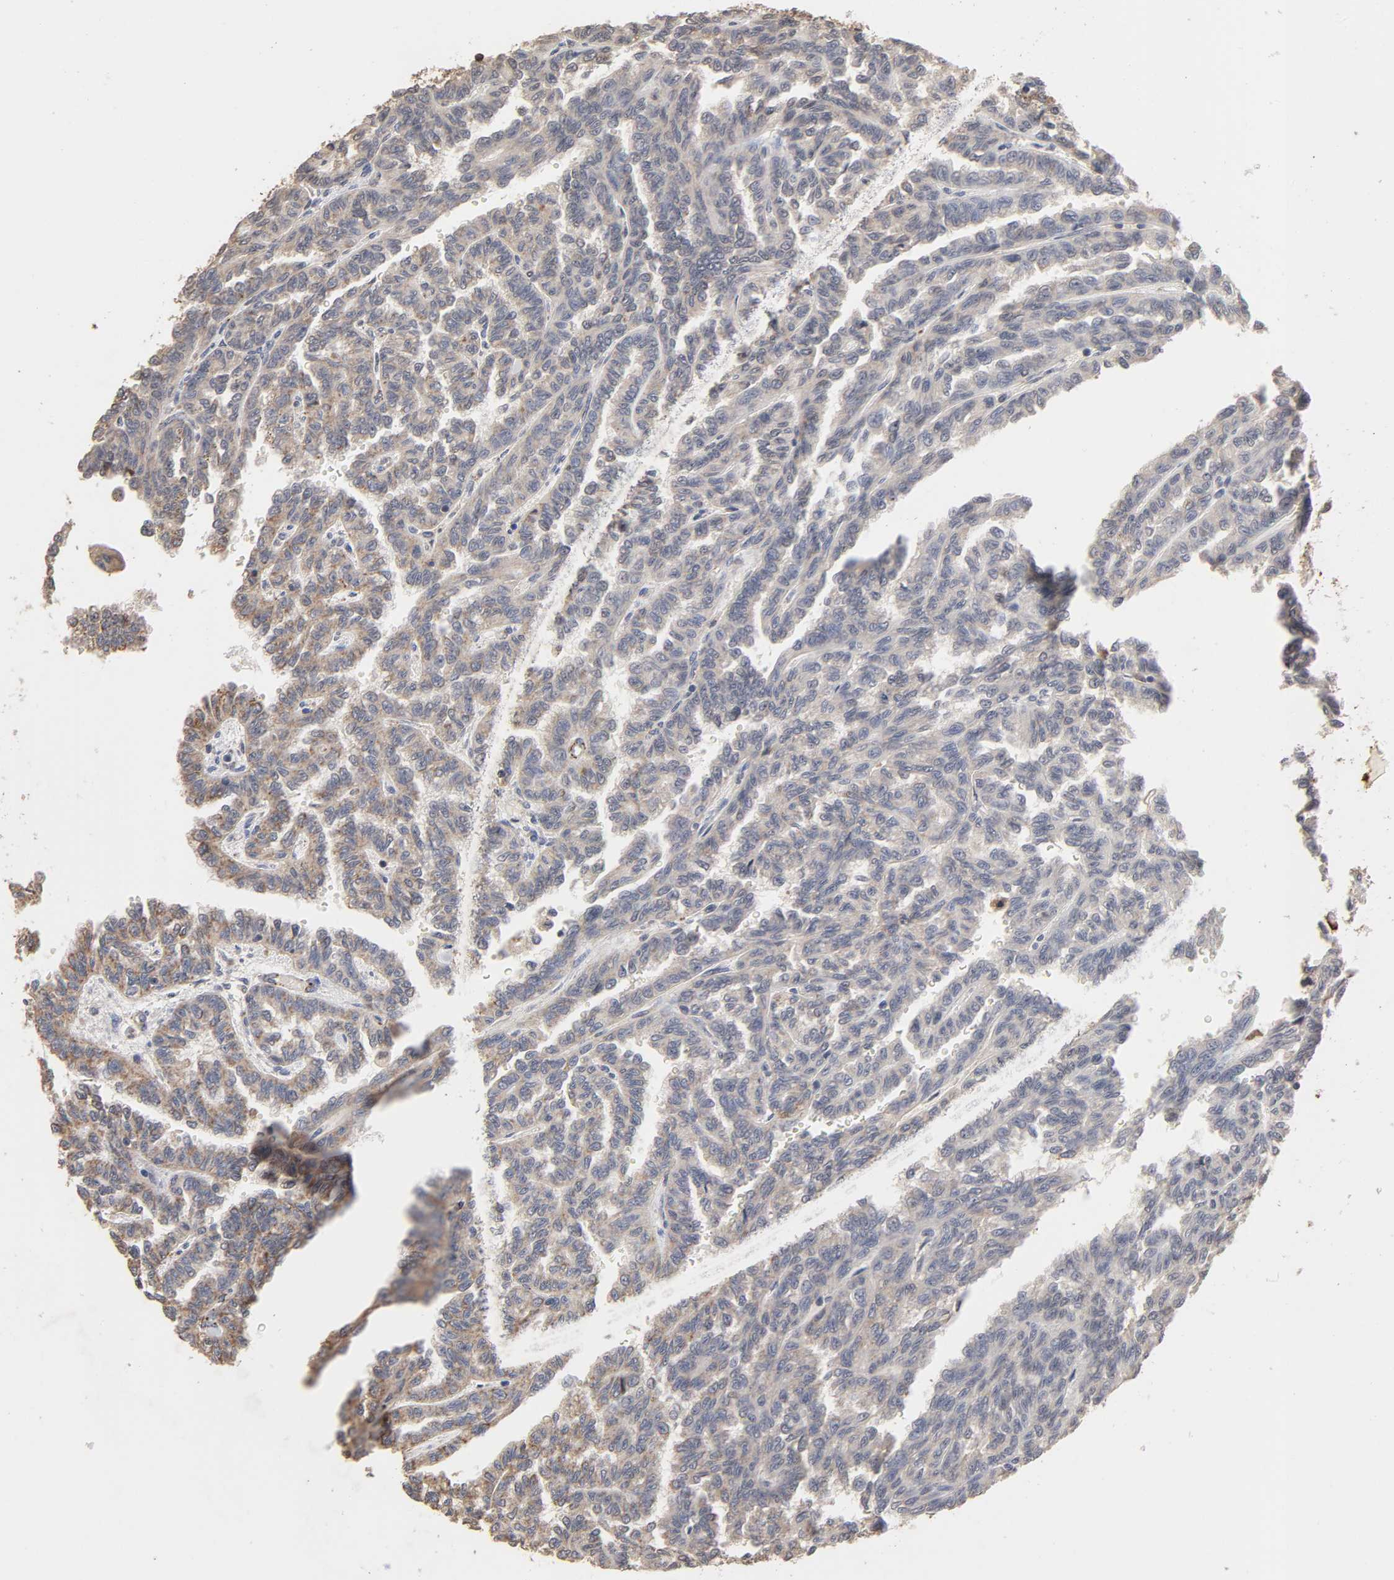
{"staining": {"intensity": "moderate", "quantity": "25%-75%", "location": "cytoplasmic/membranous"}, "tissue": "renal cancer", "cell_type": "Tumor cells", "image_type": "cancer", "snomed": [{"axis": "morphology", "description": "Inflammation, NOS"}, {"axis": "morphology", "description": "Adenocarcinoma, NOS"}, {"axis": "topography", "description": "Kidney"}], "caption": "Immunohistochemistry of human renal cancer demonstrates medium levels of moderate cytoplasmic/membranous expression in about 25%-75% of tumor cells.", "gene": "CYCS", "patient": {"sex": "male", "age": 68}}